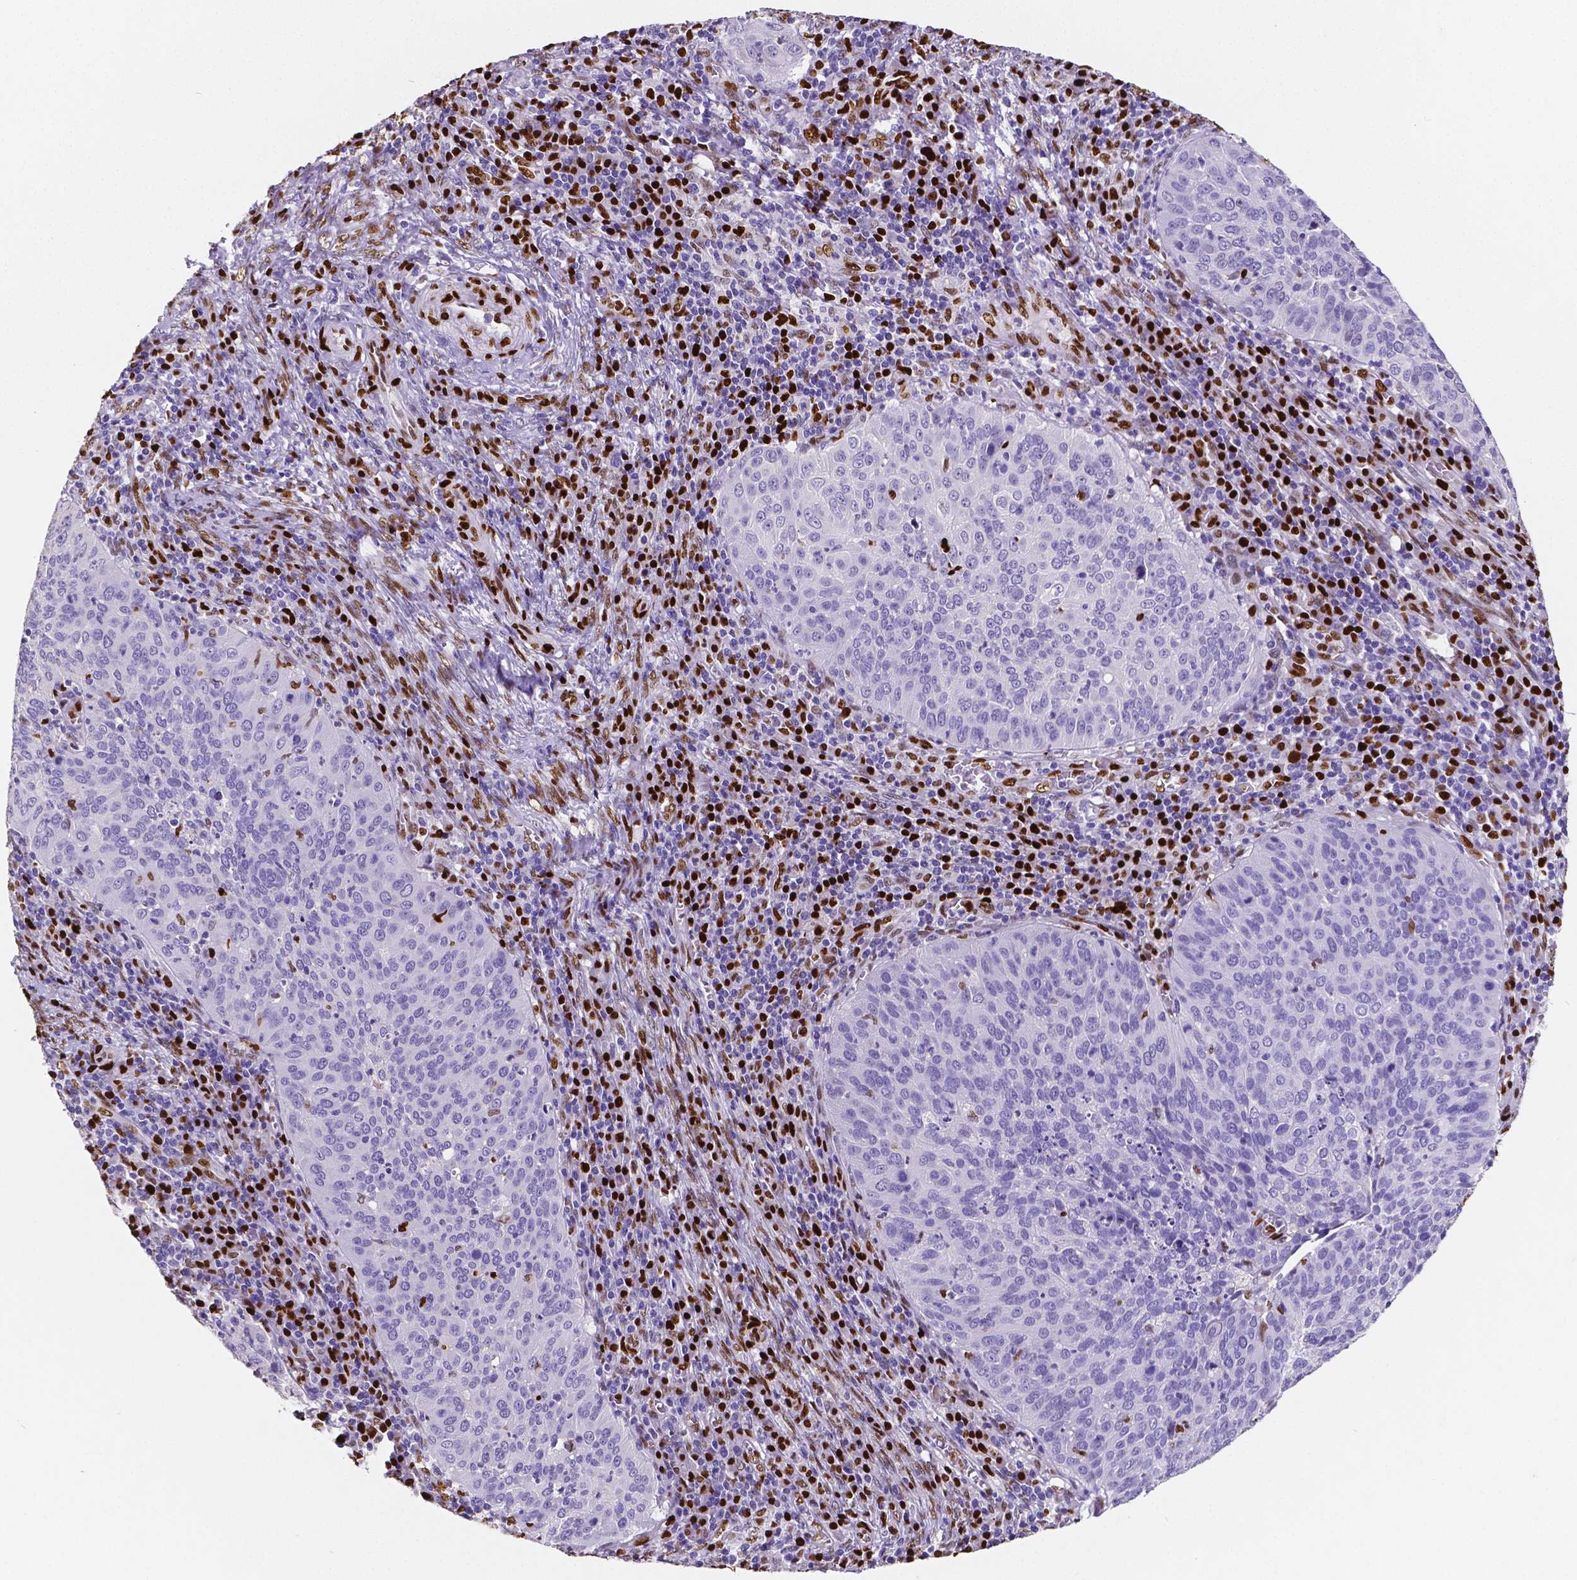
{"staining": {"intensity": "negative", "quantity": "none", "location": "none"}, "tissue": "cervical cancer", "cell_type": "Tumor cells", "image_type": "cancer", "snomed": [{"axis": "morphology", "description": "Squamous cell carcinoma, NOS"}, {"axis": "topography", "description": "Cervix"}], "caption": "IHC micrograph of squamous cell carcinoma (cervical) stained for a protein (brown), which shows no expression in tumor cells.", "gene": "MEF2C", "patient": {"sex": "female", "age": 39}}